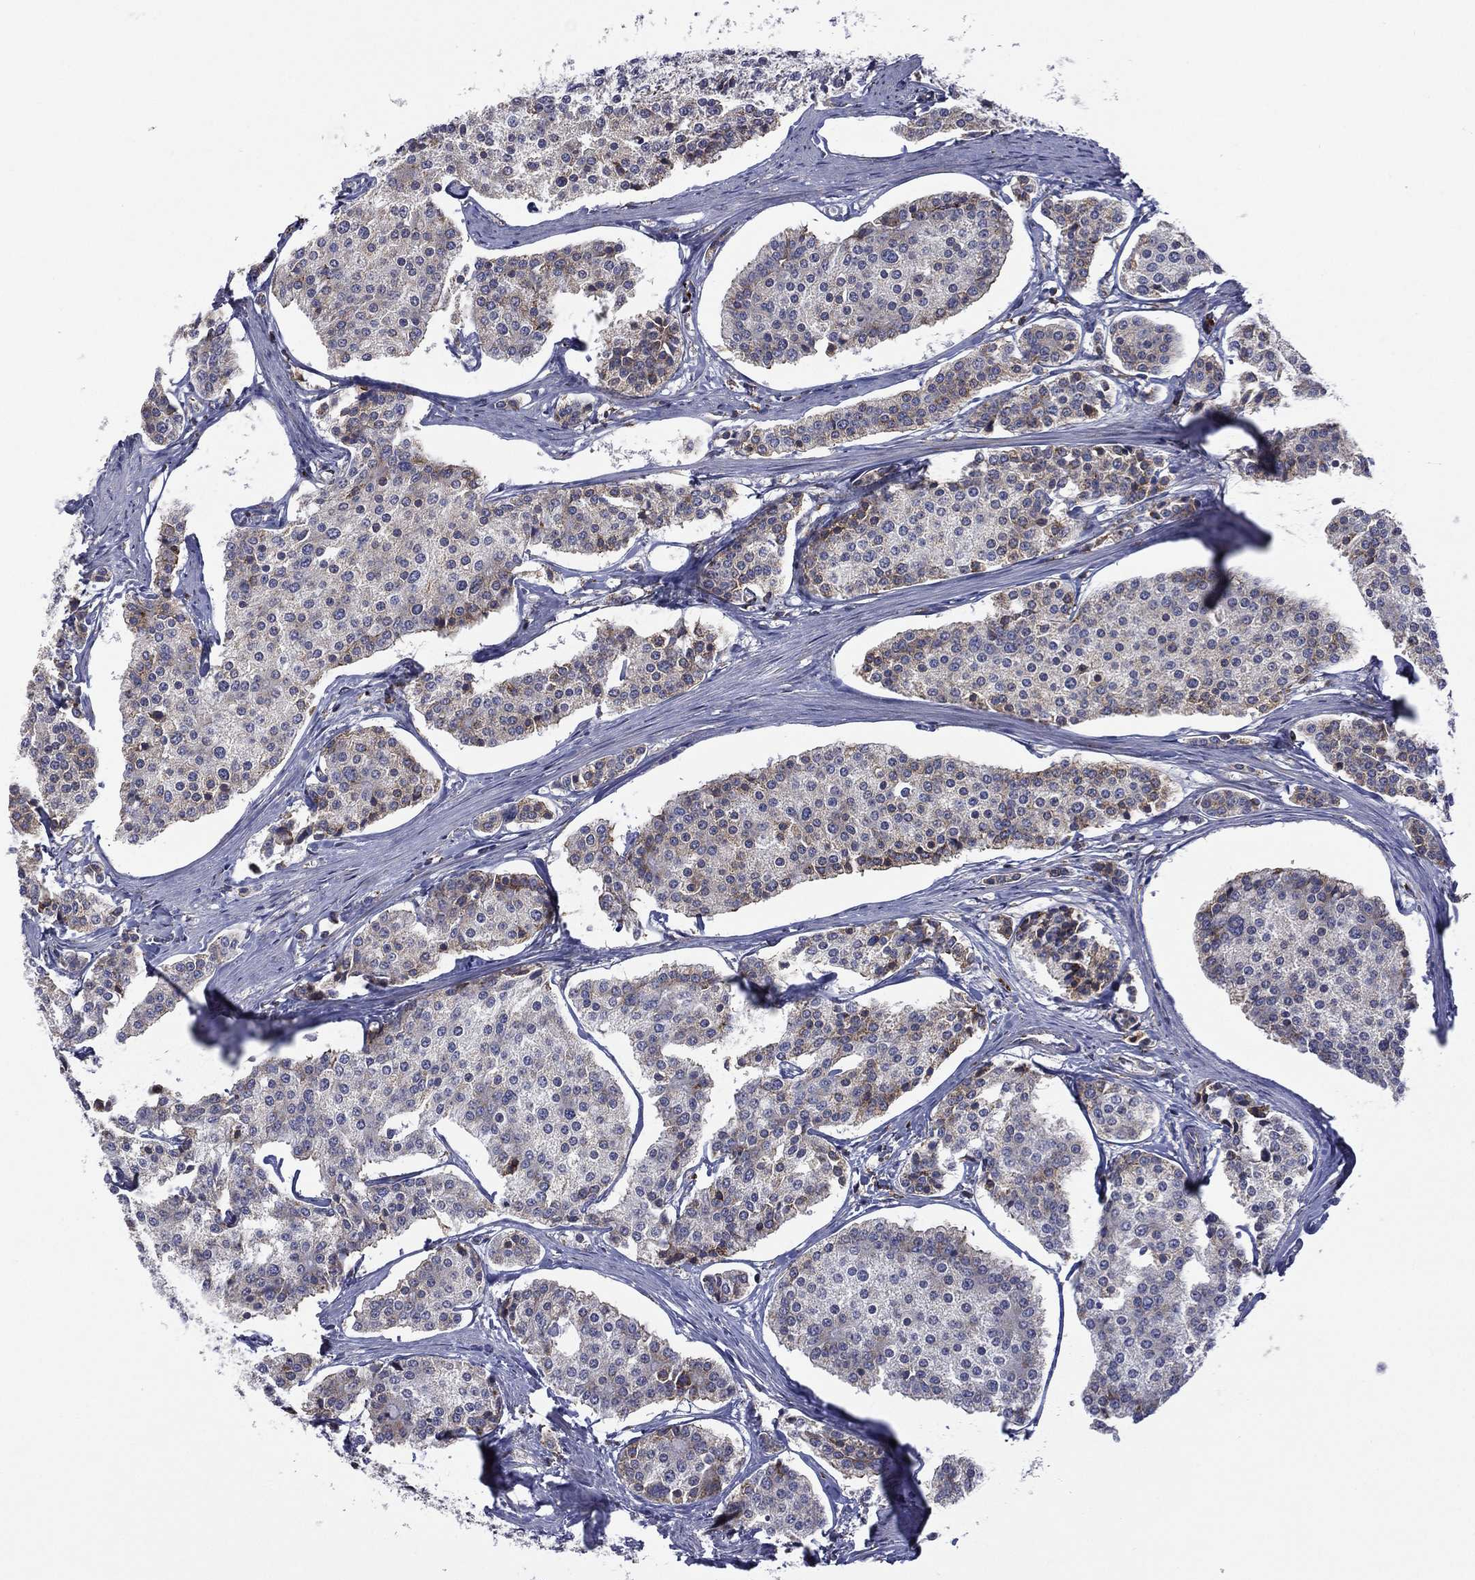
{"staining": {"intensity": "negative", "quantity": "none", "location": "none"}, "tissue": "carcinoid", "cell_type": "Tumor cells", "image_type": "cancer", "snomed": [{"axis": "morphology", "description": "Carcinoid, malignant, NOS"}, {"axis": "topography", "description": "Small intestine"}], "caption": "This is an immunohistochemistry histopathology image of carcinoid (malignant). There is no positivity in tumor cells.", "gene": "C20orf96", "patient": {"sex": "female", "age": 65}}